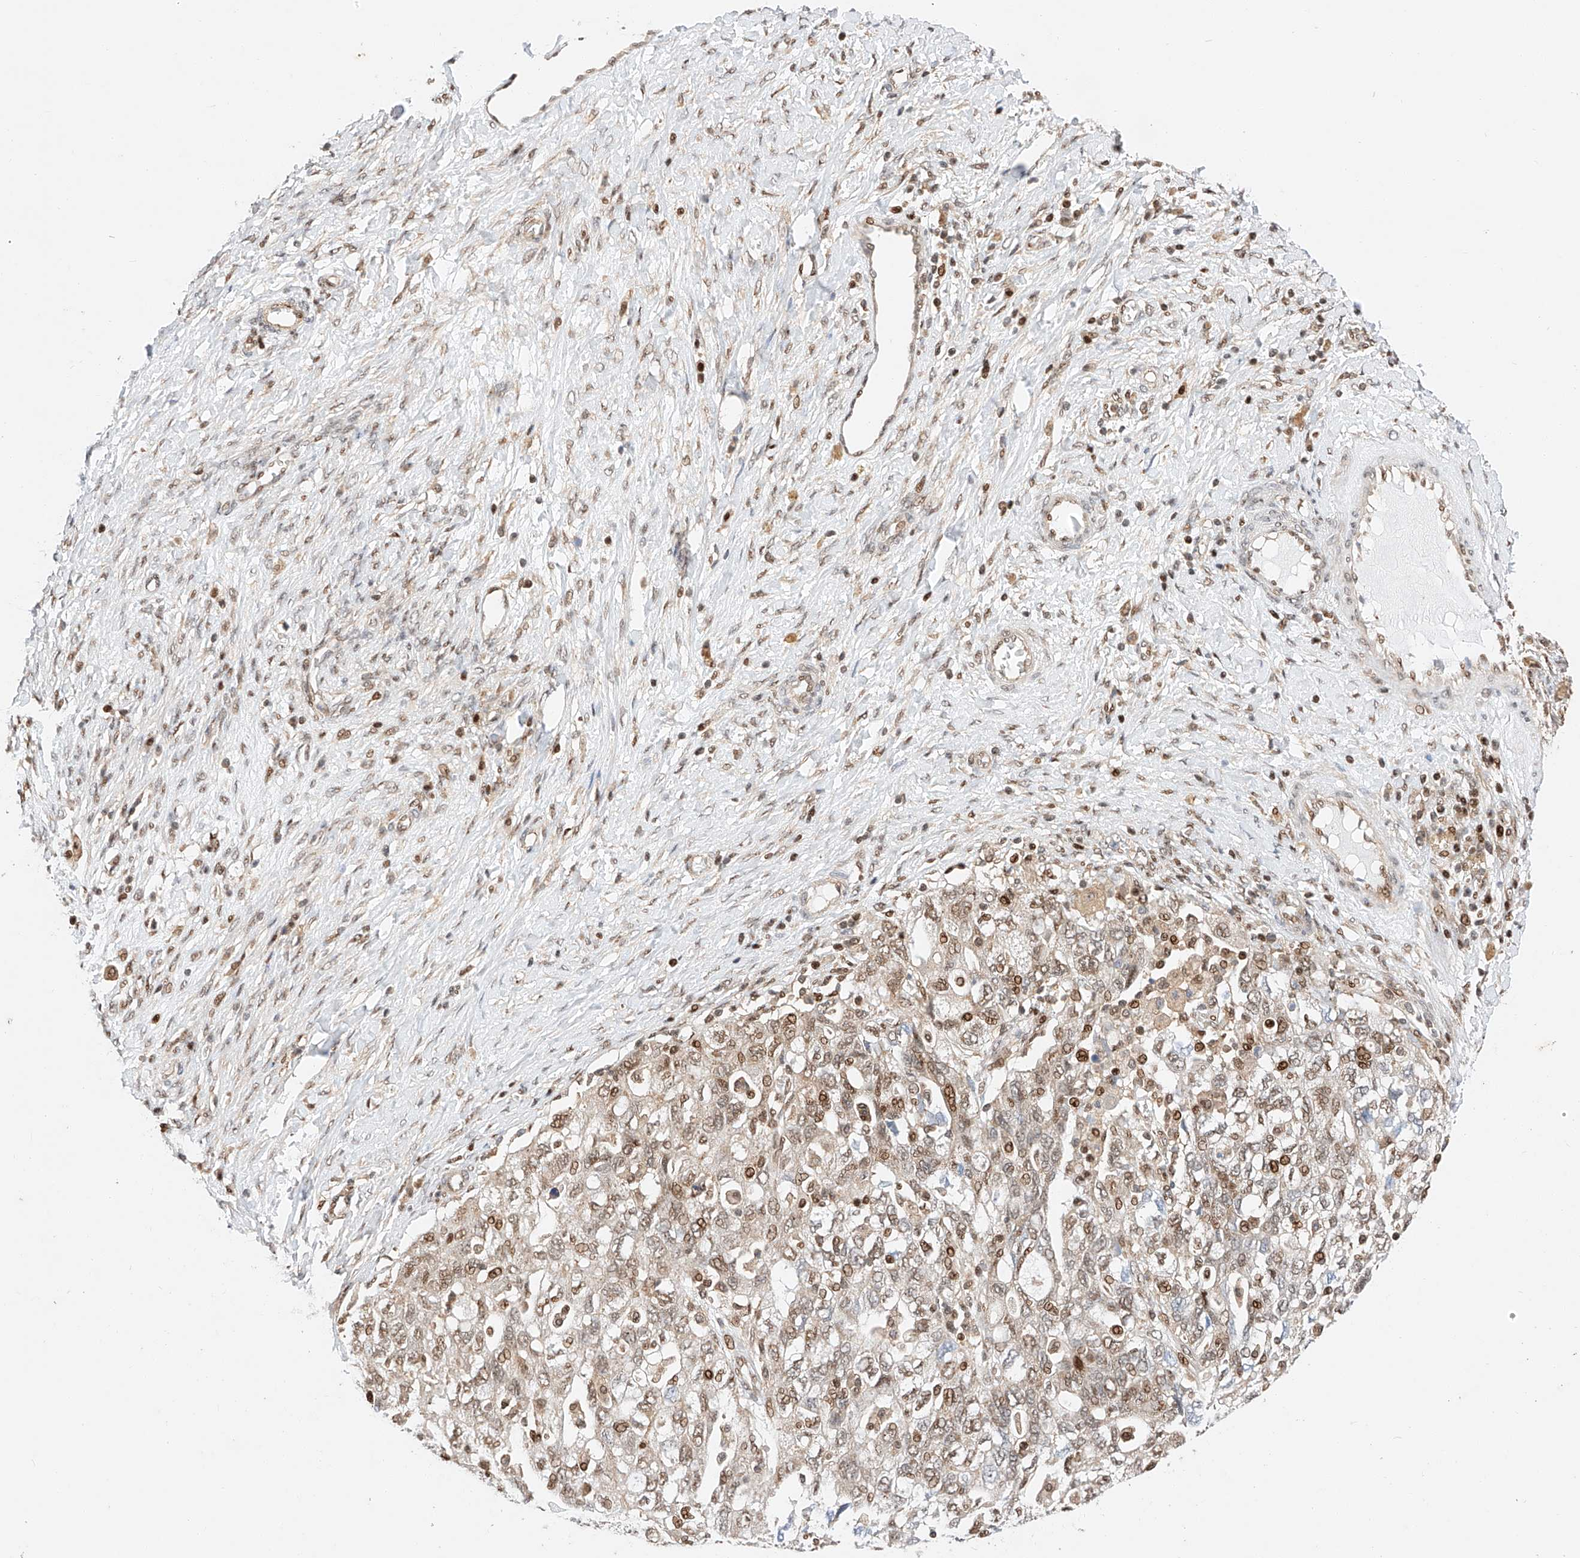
{"staining": {"intensity": "moderate", "quantity": ">75%", "location": "nuclear"}, "tissue": "ovarian cancer", "cell_type": "Tumor cells", "image_type": "cancer", "snomed": [{"axis": "morphology", "description": "Carcinoma, NOS"}, {"axis": "morphology", "description": "Cystadenocarcinoma, serous, NOS"}, {"axis": "topography", "description": "Ovary"}], "caption": "A micrograph of human ovarian serous cystadenocarcinoma stained for a protein displays moderate nuclear brown staining in tumor cells.", "gene": "HDAC9", "patient": {"sex": "female", "age": 69}}